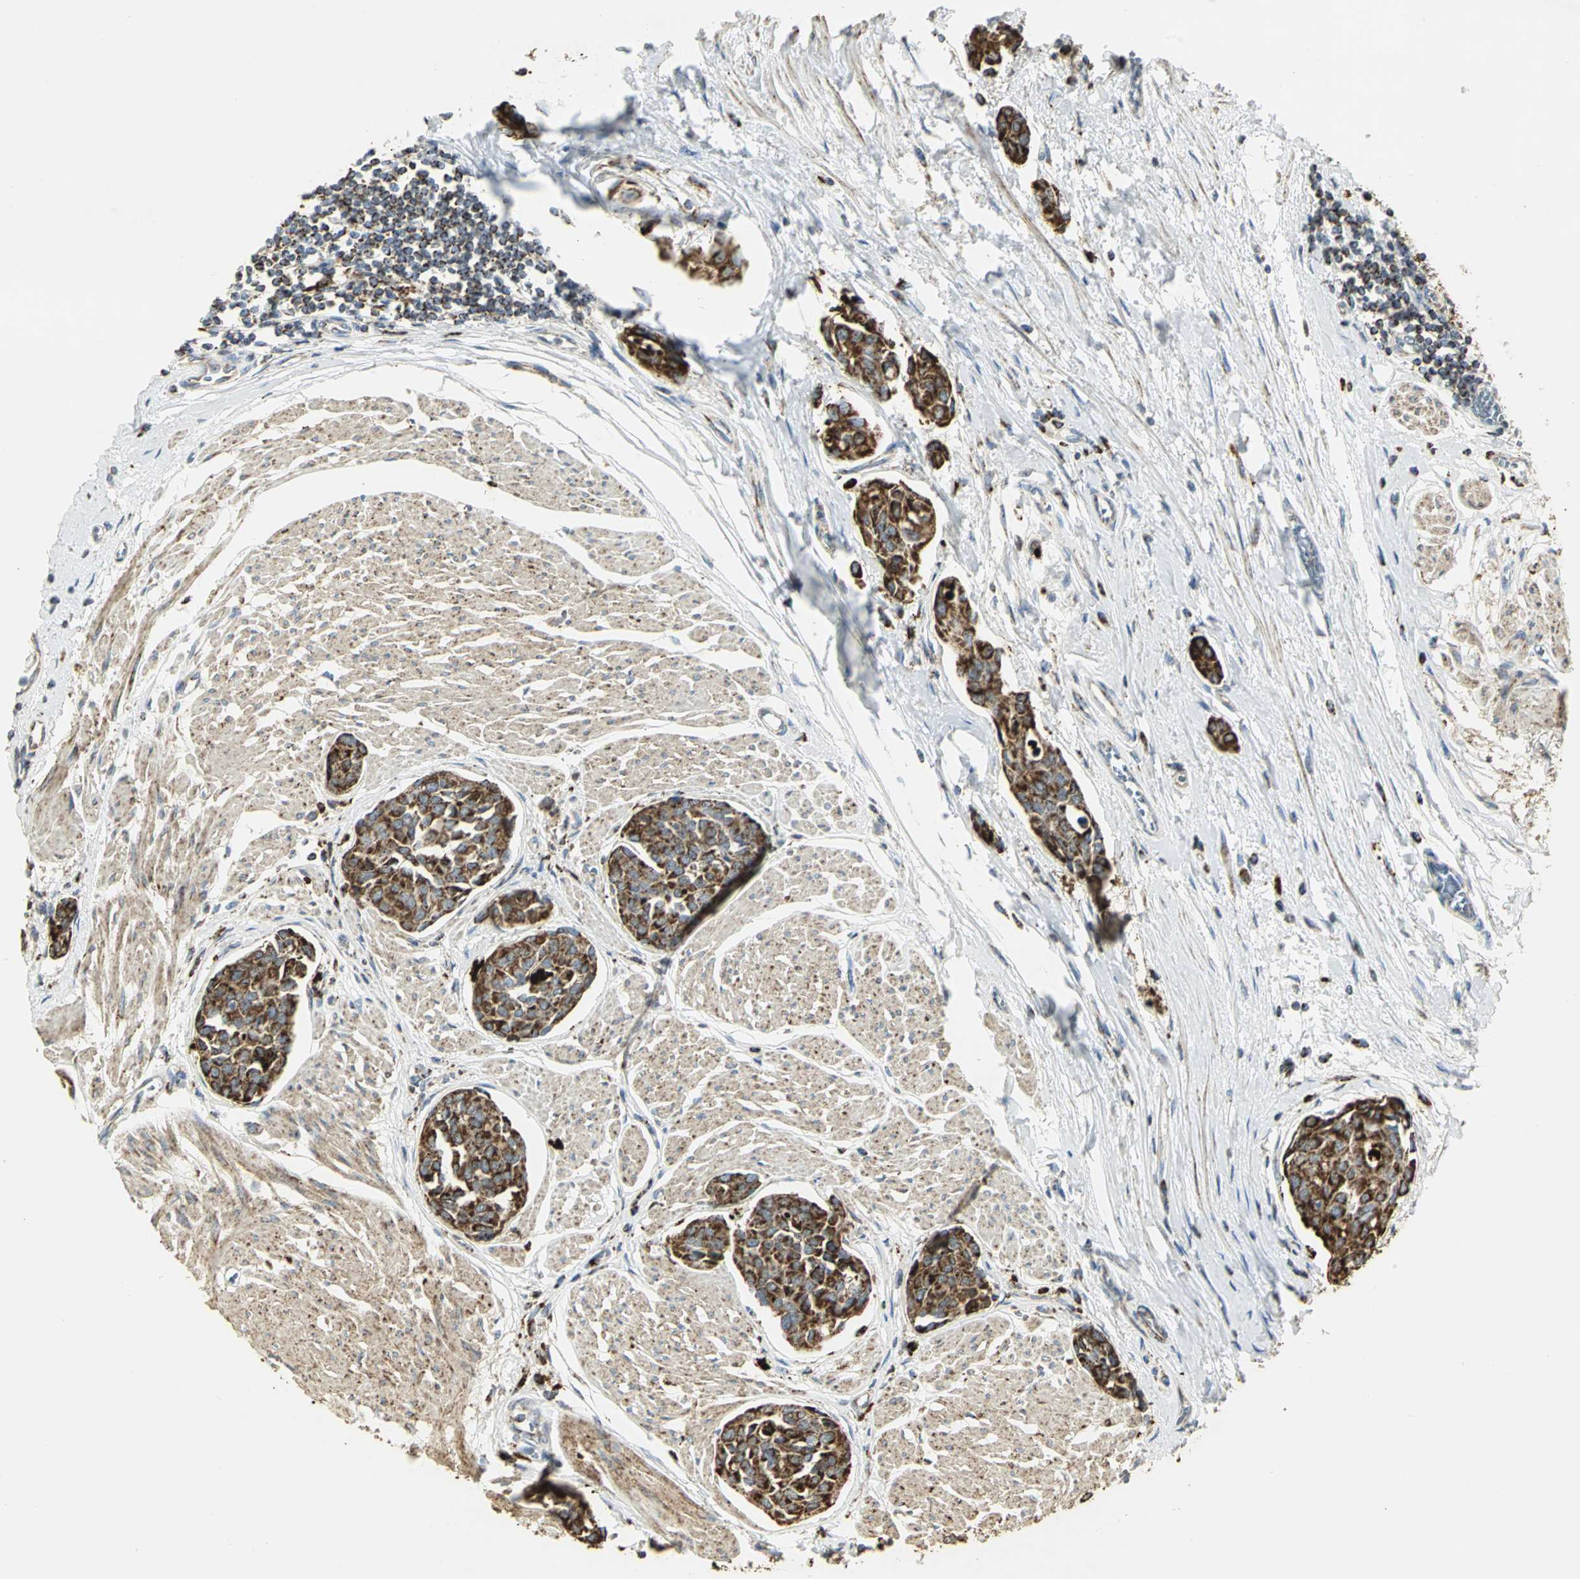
{"staining": {"intensity": "strong", "quantity": ">75%", "location": "cytoplasmic/membranous"}, "tissue": "urothelial cancer", "cell_type": "Tumor cells", "image_type": "cancer", "snomed": [{"axis": "morphology", "description": "Urothelial carcinoma, High grade"}, {"axis": "topography", "description": "Urinary bladder"}], "caption": "Urothelial cancer stained for a protein (brown) reveals strong cytoplasmic/membranous positive expression in approximately >75% of tumor cells.", "gene": "VDAC1", "patient": {"sex": "male", "age": 78}}